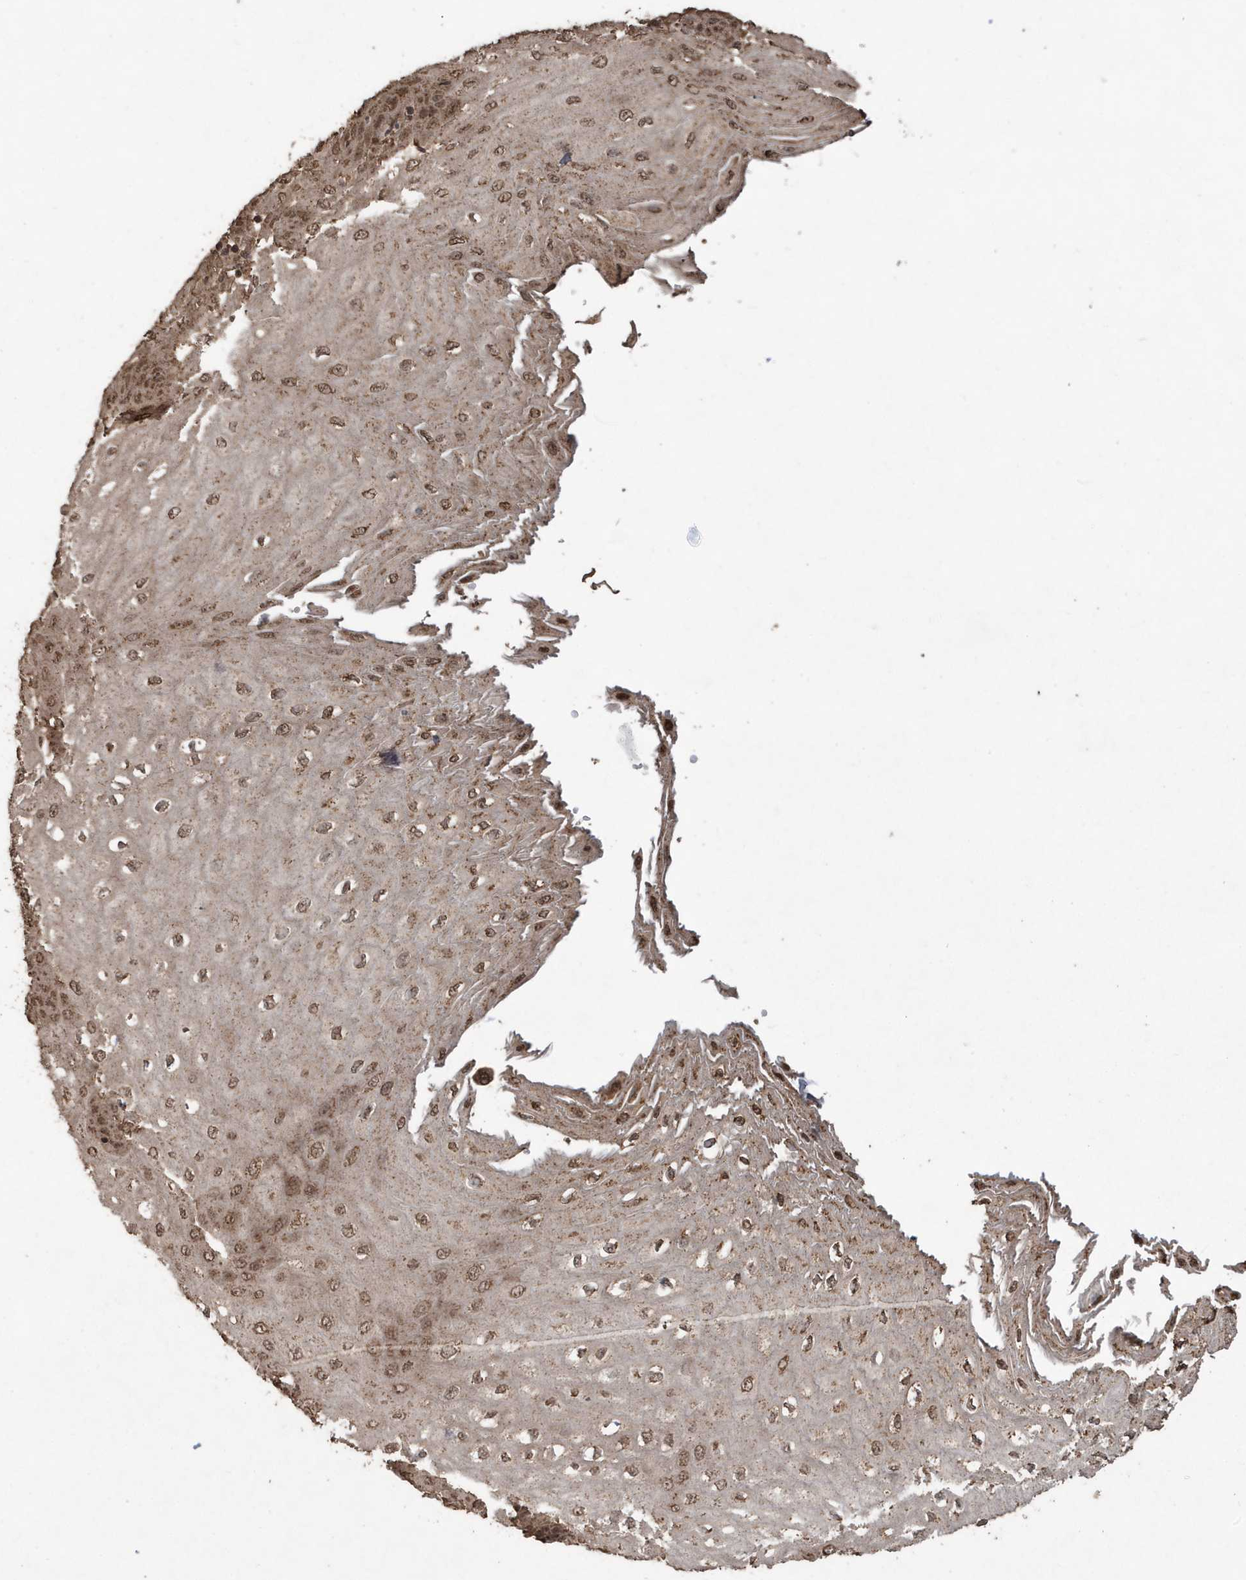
{"staining": {"intensity": "moderate", "quantity": ">75%", "location": "cytoplasmic/membranous,nuclear"}, "tissue": "esophagus", "cell_type": "Squamous epithelial cells", "image_type": "normal", "snomed": [{"axis": "morphology", "description": "Normal tissue, NOS"}, {"axis": "topography", "description": "Esophagus"}], "caption": "Protein staining exhibits moderate cytoplasmic/membranous,nuclear expression in approximately >75% of squamous epithelial cells in unremarkable esophagus. (DAB IHC, brown staining for protein, blue staining for nuclei).", "gene": "PAXBP1", "patient": {"sex": "male", "age": 60}}